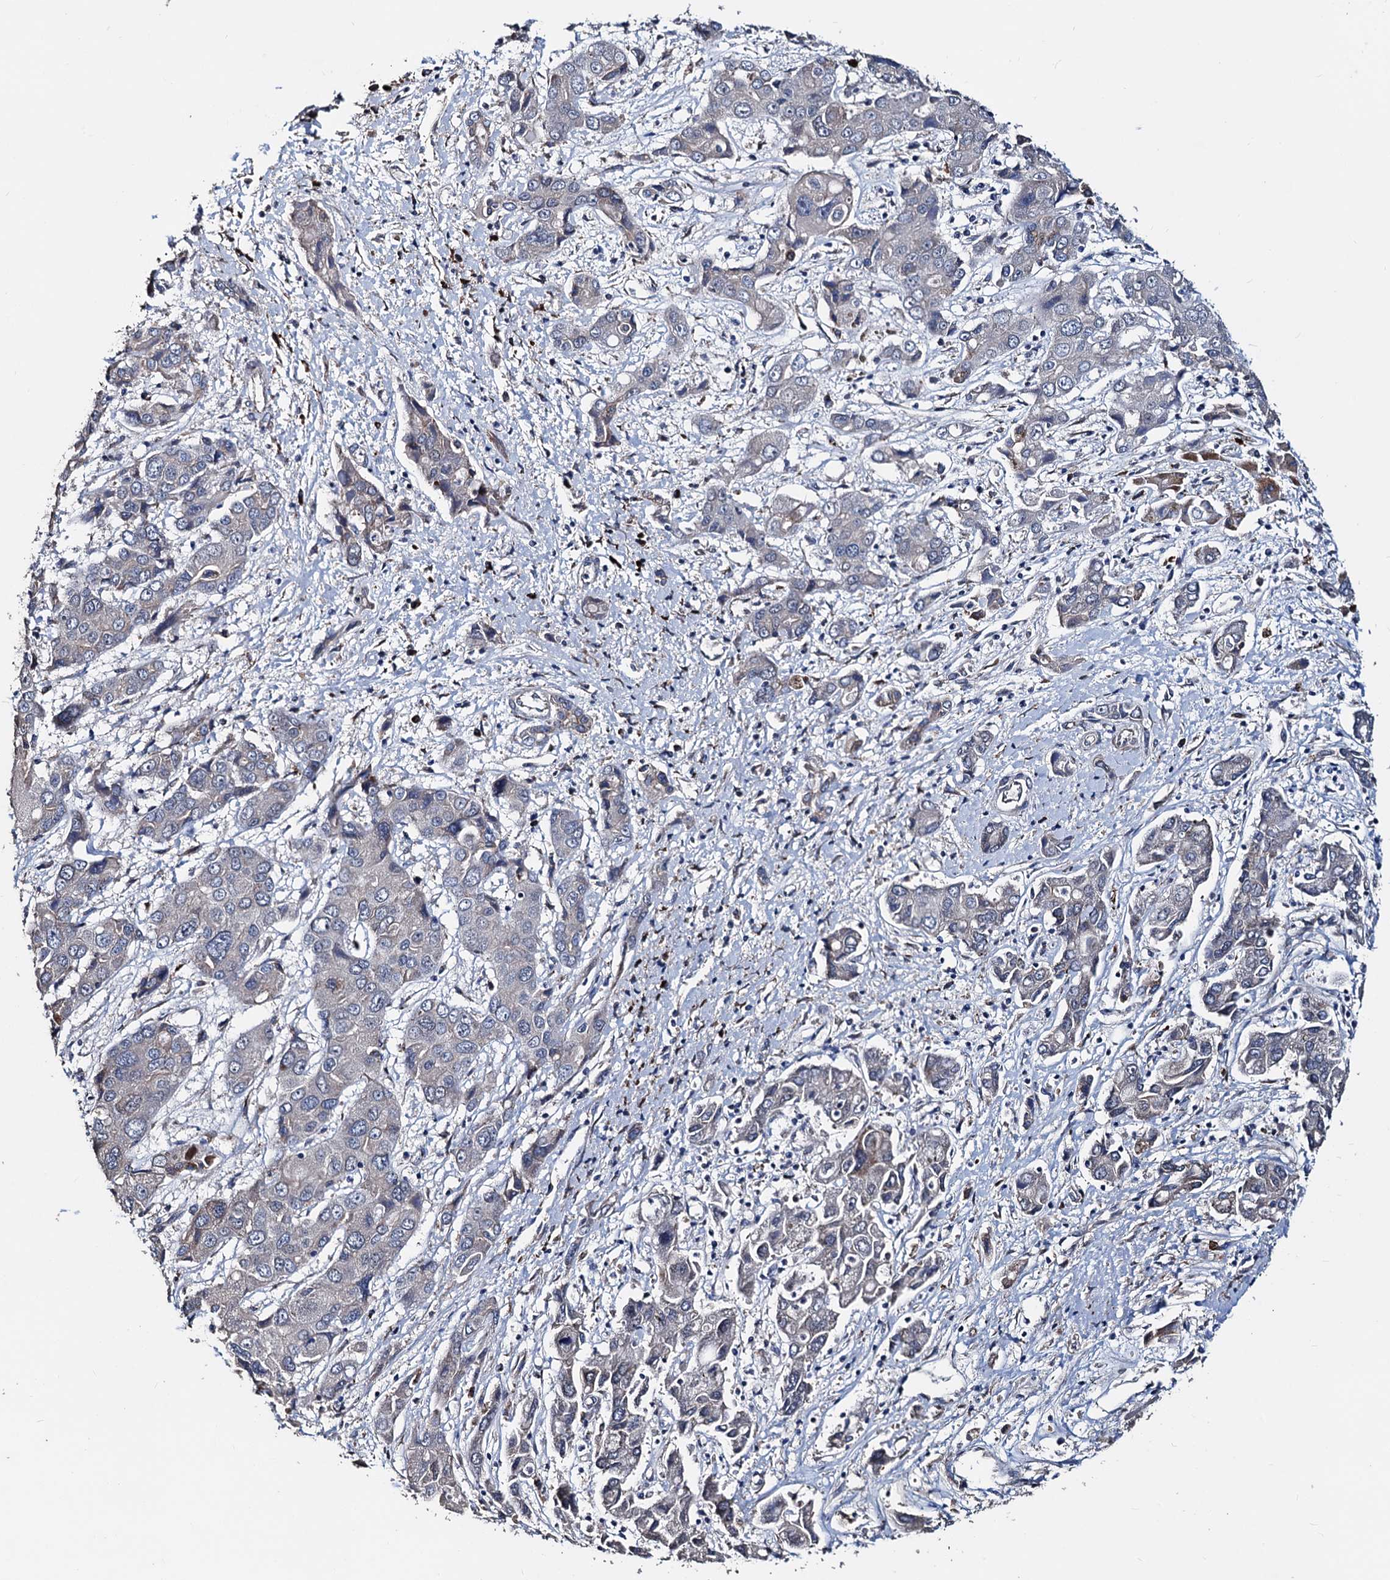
{"staining": {"intensity": "negative", "quantity": "none", "location": "none"}, "tissue": "liver cancer", "cell_type": "Tumor cells", "image_type": "cancer", "snomed": [{"axis": "morphology", "description": "Cholangiocarcinoma"}, {"axis": "topography", "description": "Liver"}], "caption": "IHC of cholangiocarcinoma (liver) reveals no positivity in tumor cells.", "gene": "AKAP11", "patient": {"sex": "male", "age": 67}}